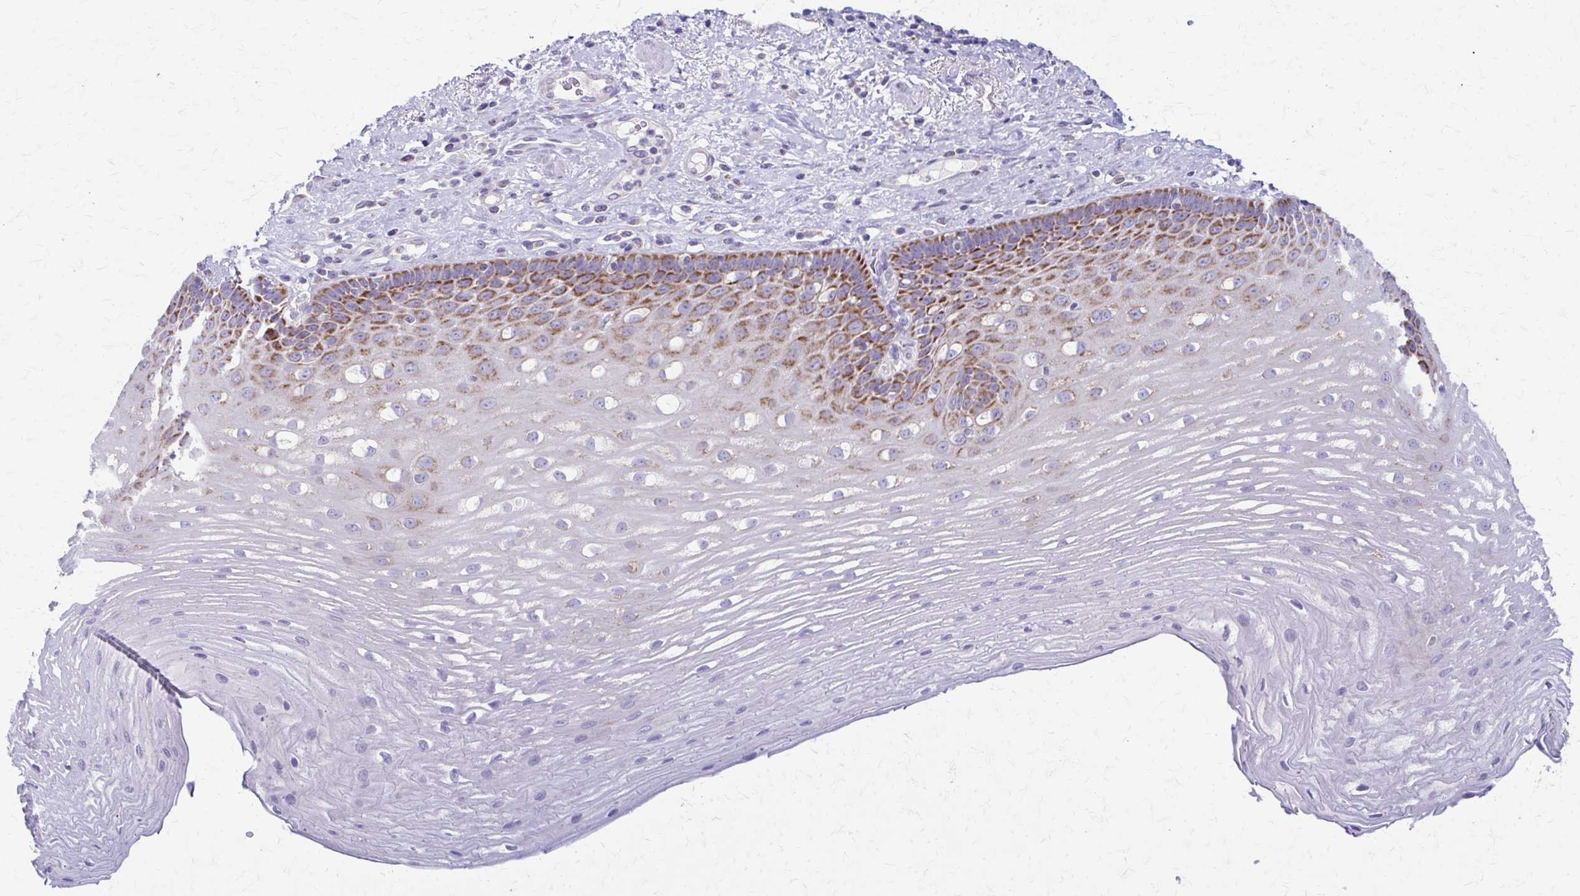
{"staining": {"intensity": "moderate", "quantity": "25%-75%", "location": "cytoplasmic/membranous"}, "tissue": "esophagus", "cell_type": "Squamous epithelial cells", "image_type": "normal", "snomed": [{"axis": "morphology", "description": "Normal tissue, NOS"}, {"axis": "topography", "description": "Esophagus"}], "caption": "Protein expression by immunohistochemistry reveals moderate cytoplasmic/membranous staining in approximately 25%-75% of squamous epithelial cells in unremarkable esophagus.", "gene": "SAMD13", "patient": {"sex": "male", "age": 62}}